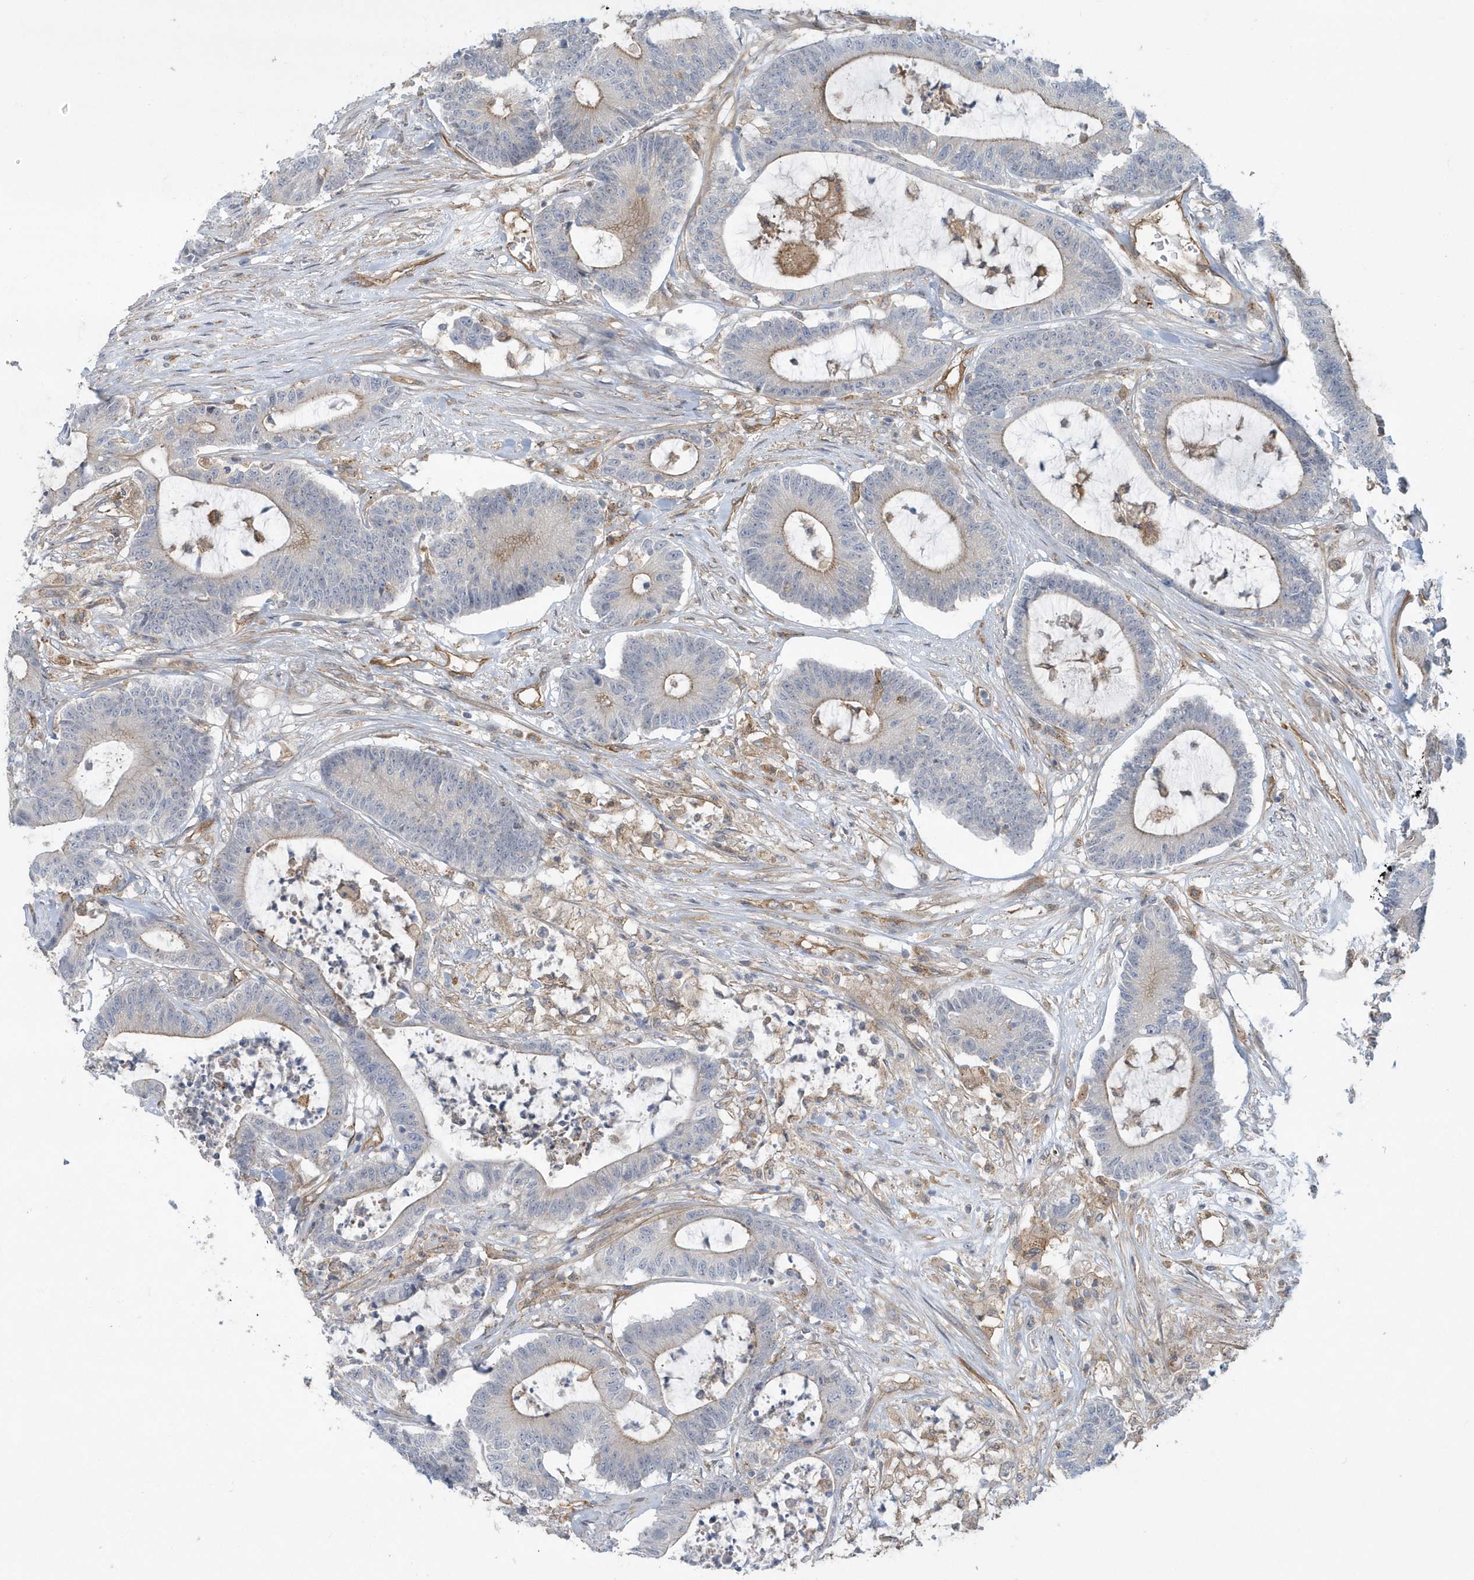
{"staining": {"intensity": "negative", "quantity": "none", "location": "none"}, "tissue": "colorectal cancer", "cell_type": "Tumor cells", "image_type": "cancer", "snomed": [{"axis": "morphology", "description": "Adenocarcinoma, NOS"}, {"axis": "topography", "description": "Colon"}], "caption": "IHC micrograph of neoplastic tissue: colorectal cancer (adenocarcinoma) stained with DAB (3,3'-diaminobenzidine) reveals no significant protein staining in tumor cells.", "gene": "RAI14", "patient": {"sex": "female", "age": 84}}